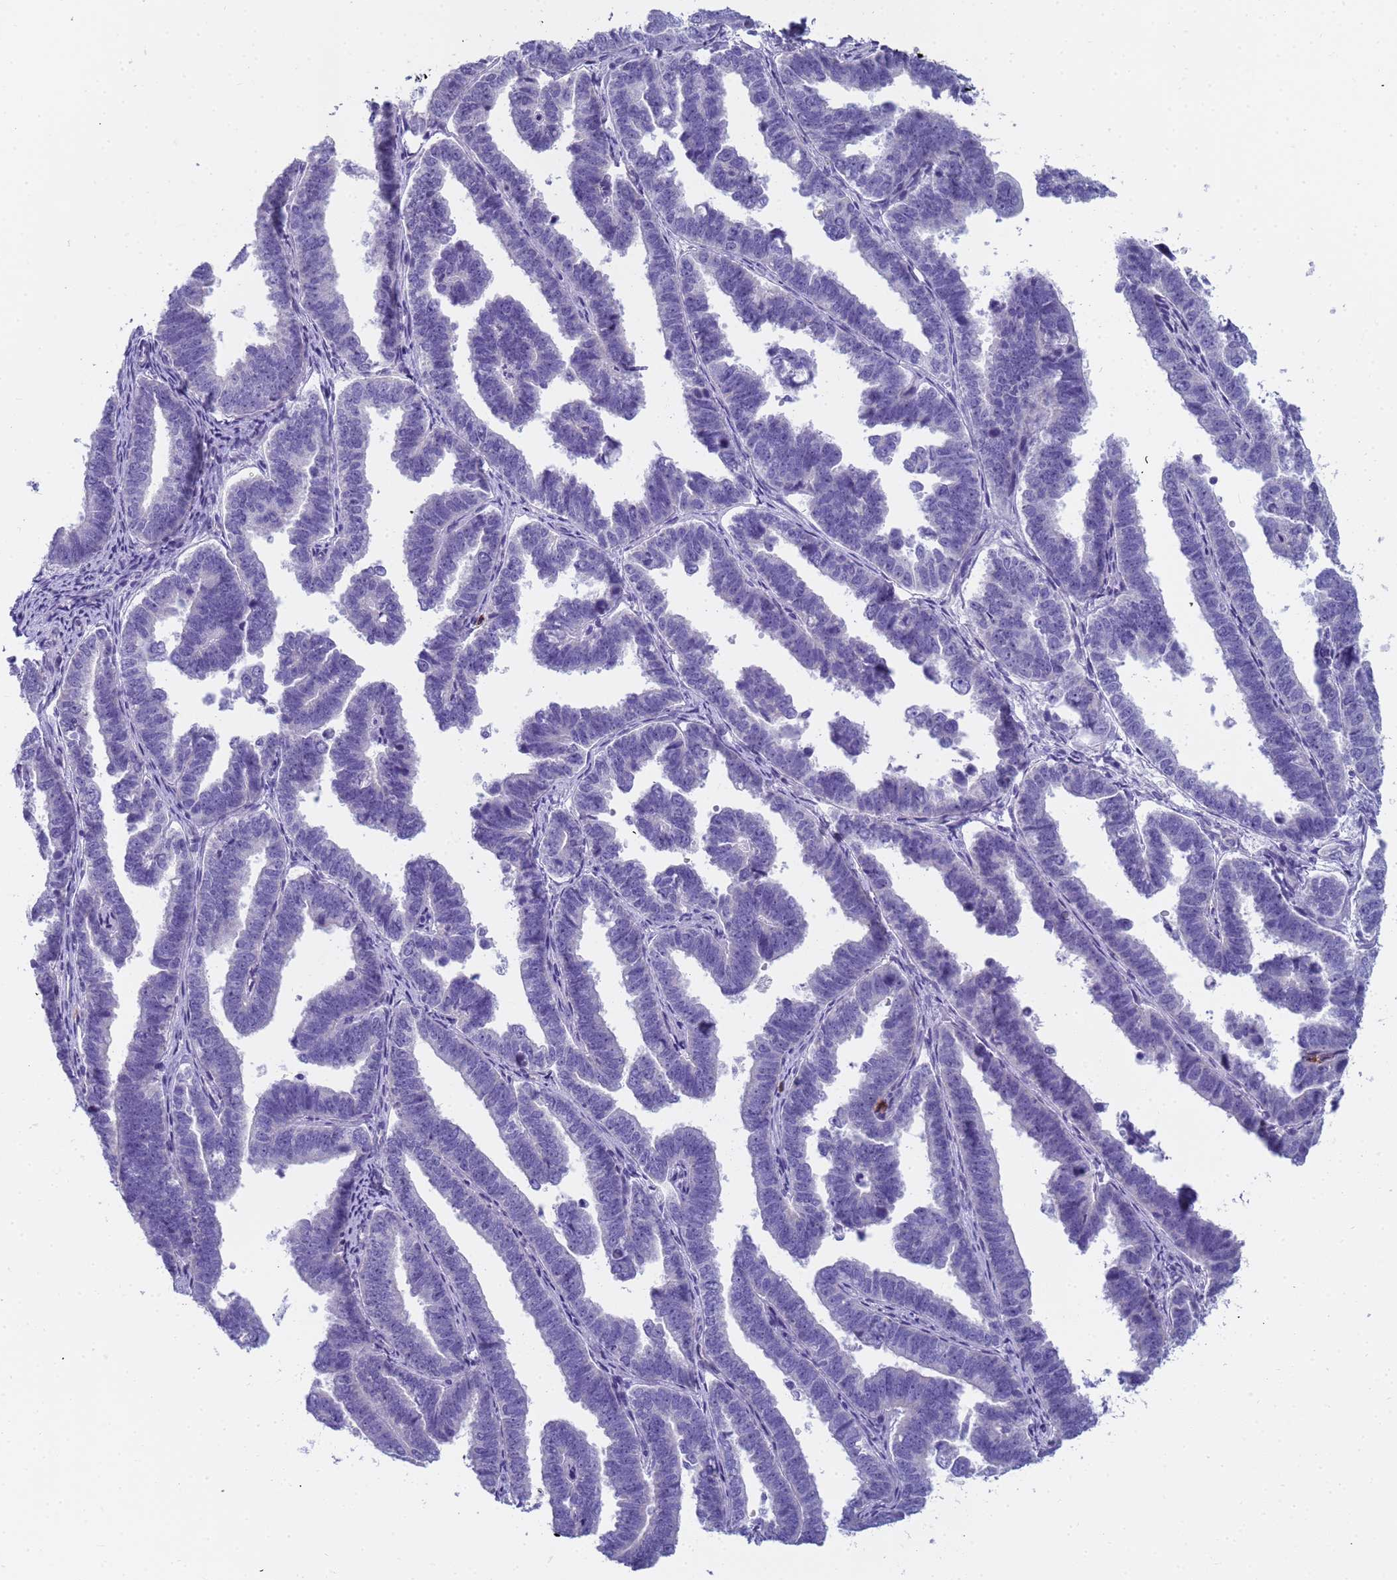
{"staining": {"intensity": "negative", "quantity": "none", "location": "none"}, "tissue": "endometrial cancer", "cell_type": "Tumor cells", "image_type": "cancer", "snomed": [{"axis": "morphology", "description": "Adenocarcinoma, NOS"}, {"axis": "topography", "description": "Endometrium"}], "caption": "The IHC micrograph has no significant positivity in tumor cells of endometrial adenocarcinoma tissue.", "gene": "RNASE2", "patient": {"sex": "female", "age": 75}}